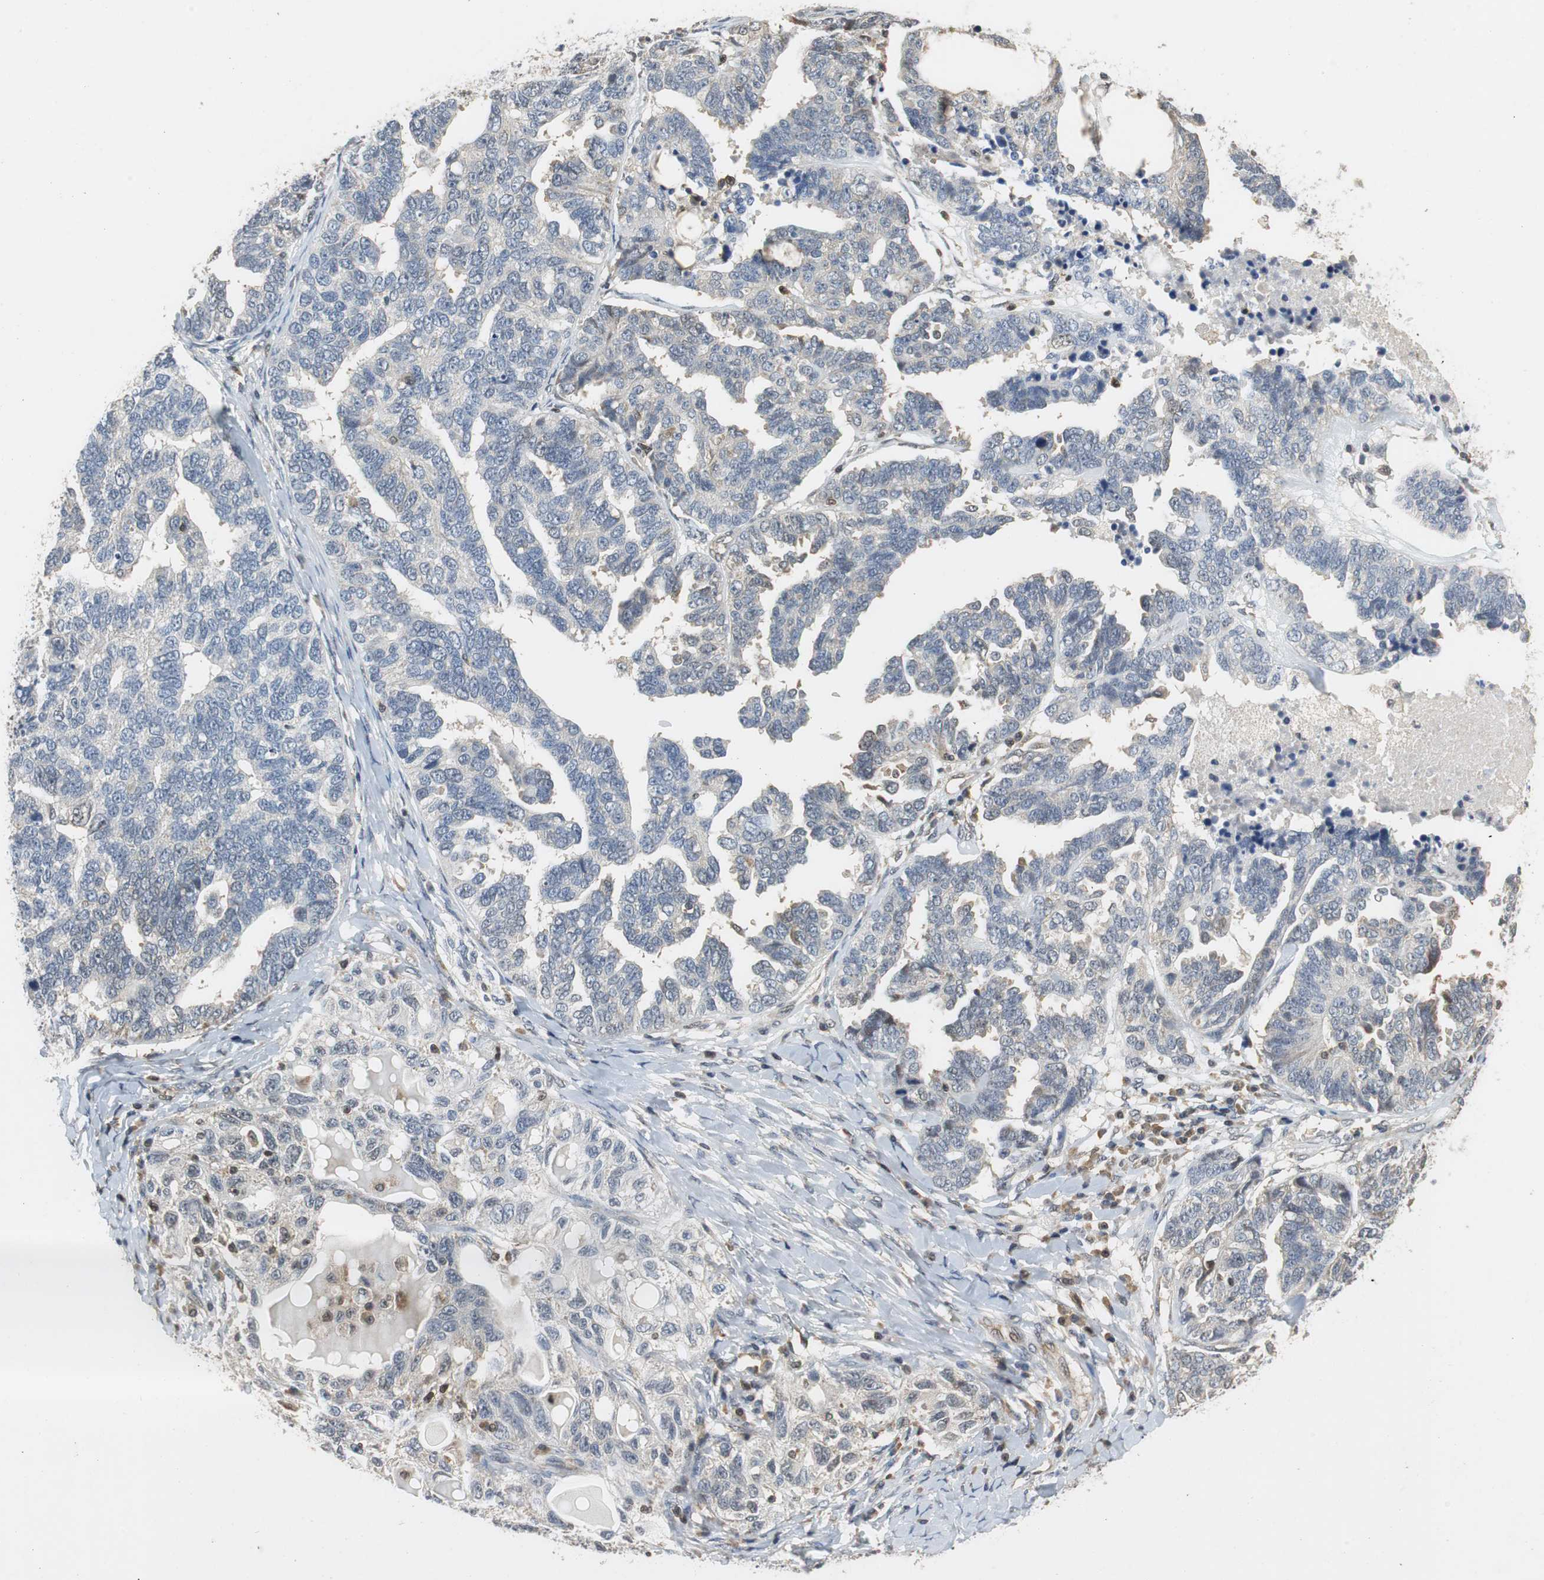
{"staining": {"intensity": "weak", "quantity": "<25%", "location": "cytoplasmic/membranous"}, "tissue": "ovarian cancer", "cell_type": "Tumor cells", "image_type": "cancer", "snomed": [{"axis": "morphology", "description": "Cystadenocarcinoma, serous, NOS"}, {"axis": "topography", "description": "Ovary"}], "caption": "DAB (3,3'-diaminobenzidine) immunohistochemical staining of human ovarian cancer (serous cystadenocarcinoma) exhibits no significant staining in tumor cells.", "gene": "GSDMD", "patient": {"sex": "female", "age": 82}}